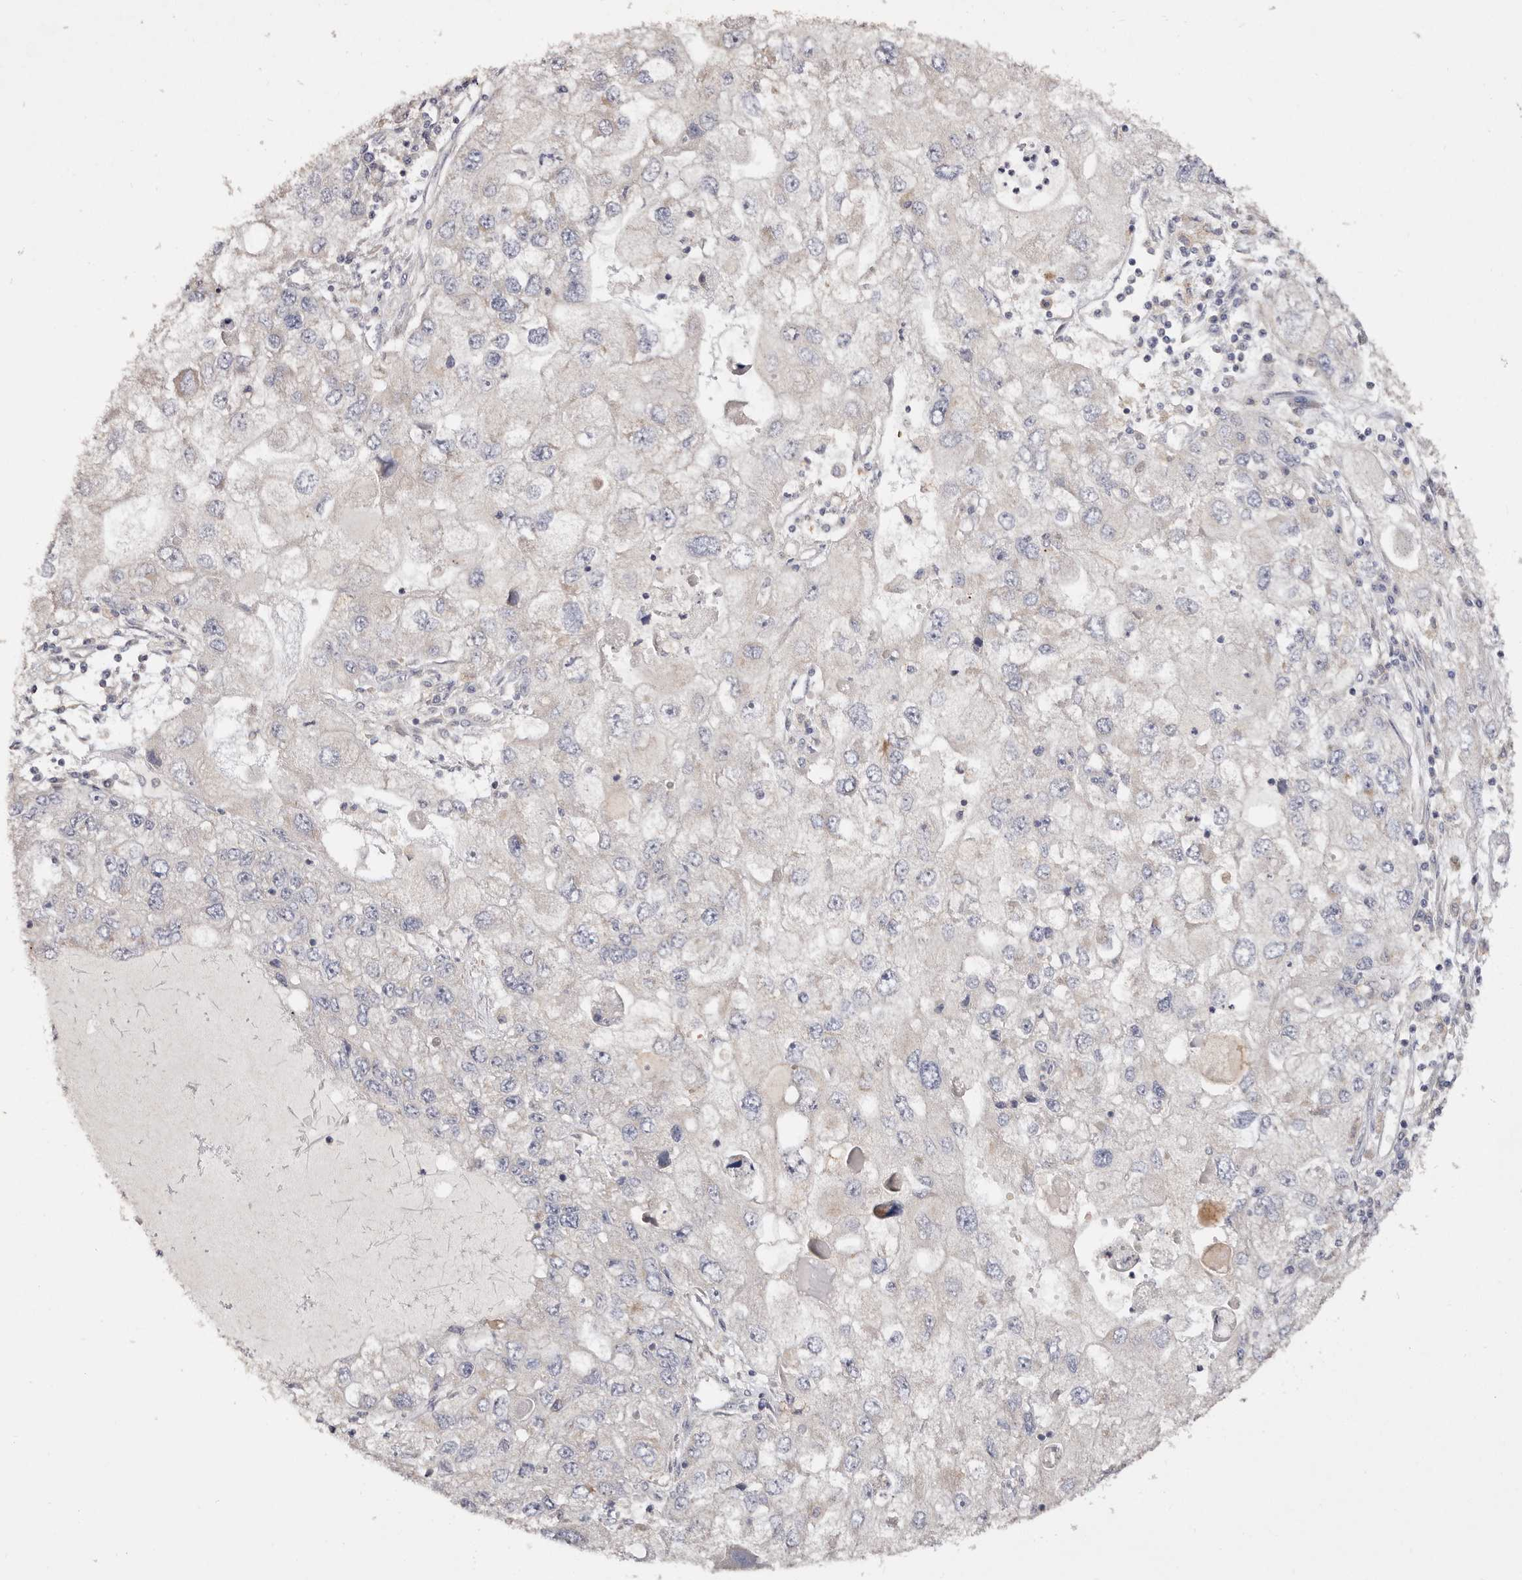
{"staining": {"intensity": "negative", "quantity": "none", "location": "none"}, "tissue": "endometrial cancer", "cell_type": "Tumor cells", "image_type": "cancer", "snomed": [{"axis": "morphology", "description": "Adenocarcinoma, NOS"}, {"axis": "topography", "description": "Endometrium"}], "caption": "A high-resolution micrograph shows IHC staining of endometrial cancer (adenocarcinoma), which demonstrates no significant positivity in tumor cells. (IHC, brightfield microscopy, high magnification).", "gene": "VIPAS39", "patient": {"sex": "female", "age": 49}}